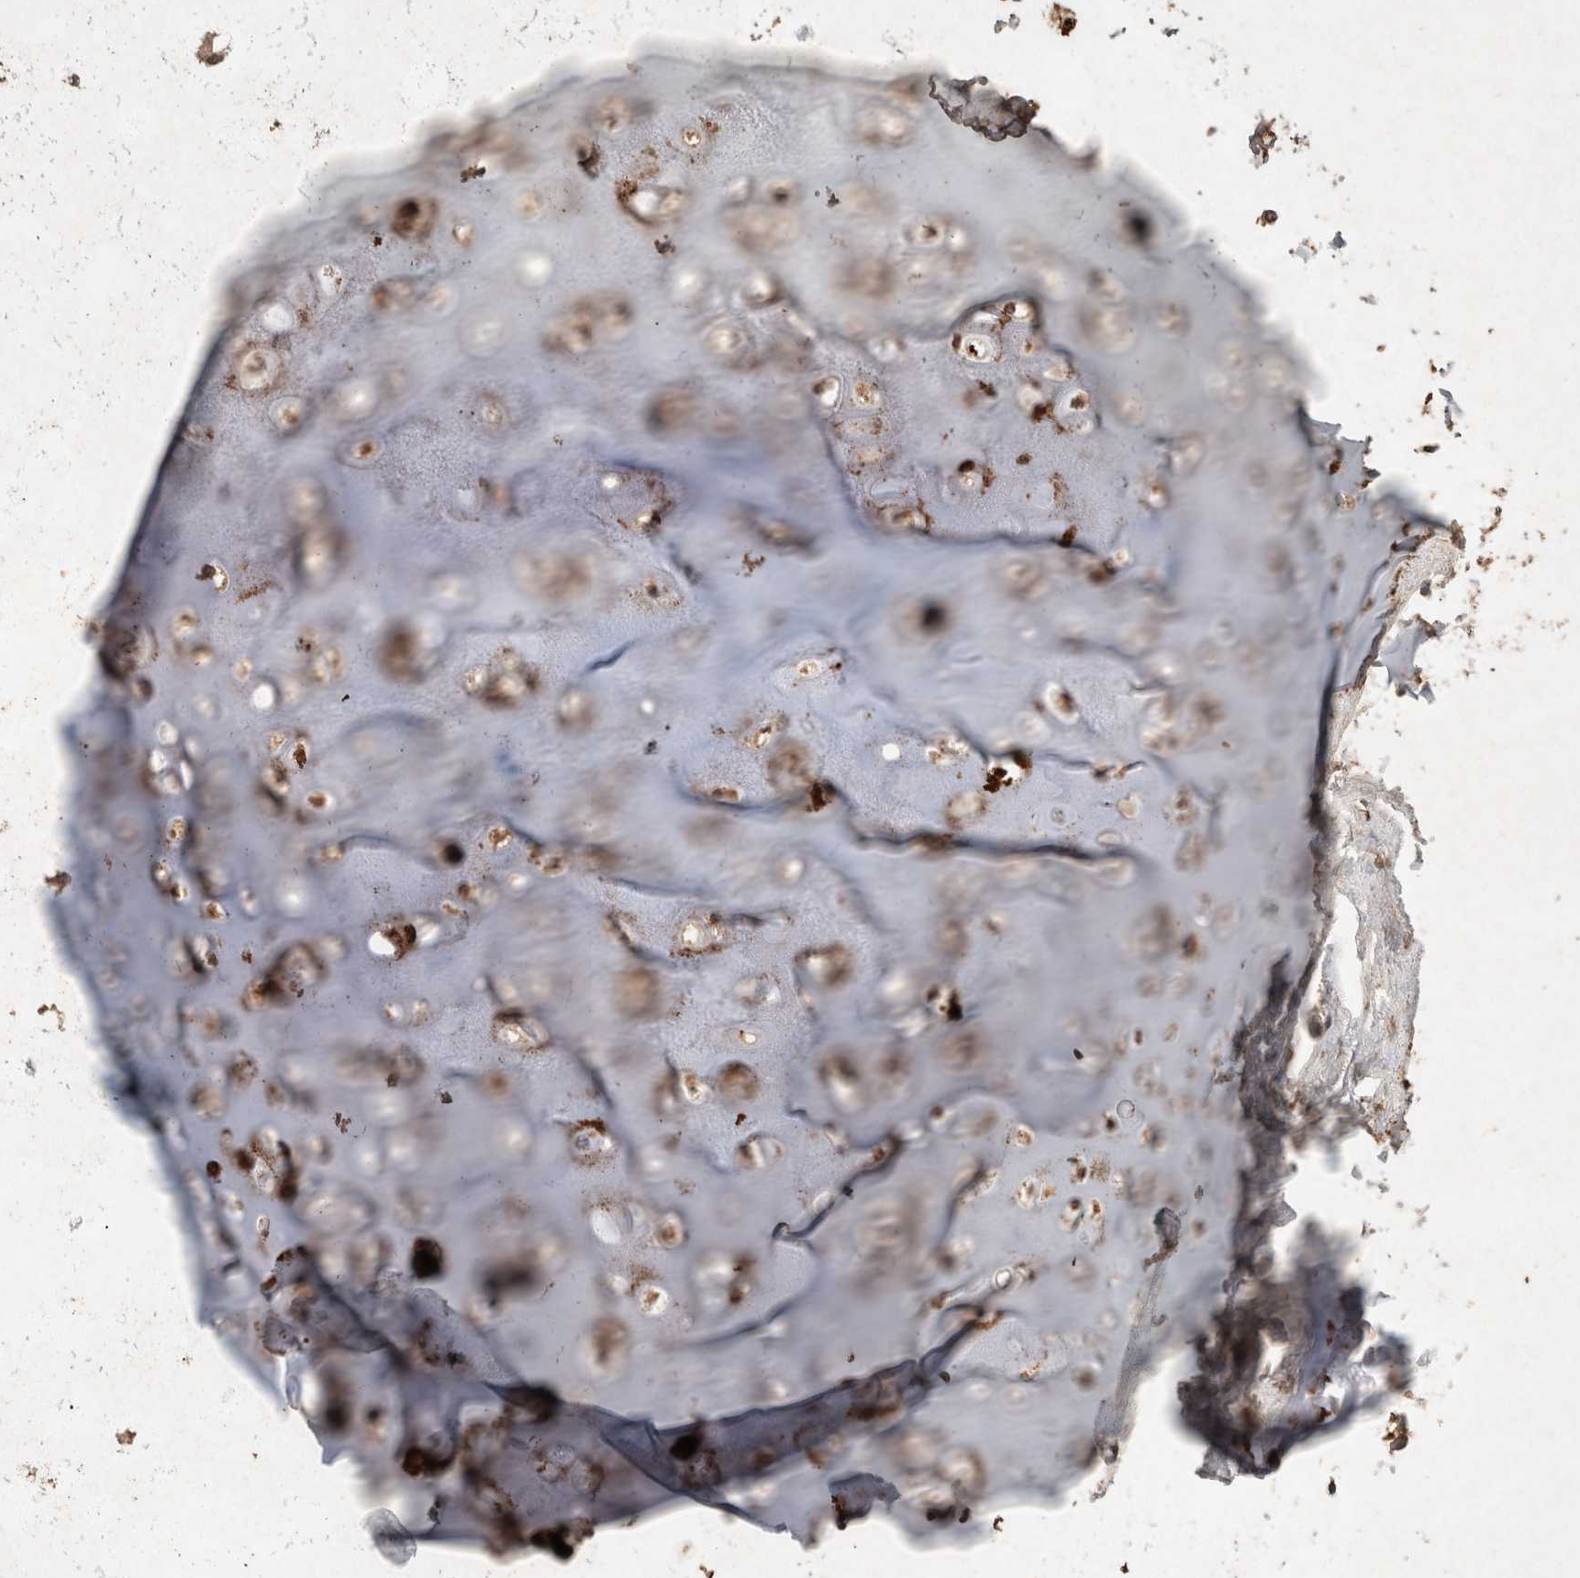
{"staining": {"intensity": "moderate", "quantity": ">75%", "location": "cytoplasmic/membranous,nuclear"}, "tissue": "adipose tissue", "cell_type": "Adipocytes", "image_type": "normal", "snomed": [{"axis": "morphology", "description": "Normal tissue, NOS"}, {"axis": "topography", "description": "Cartilage tissue"}, {"axis": "topography", "description": "Lung"}], "caption": "High-magnification brightfield microscopy of unremarkable adipose tissue stained with DAB (3,3'-diaminobenzidine) (brown) and counterstained with hematoxylin (blue). adipocytes exhibit moderate cytoplasmic/membranous,nuclear staining is appreciated in about>75% of cells.", "gene": "MLX", "patient": {"sex": "female", "age": 77}}